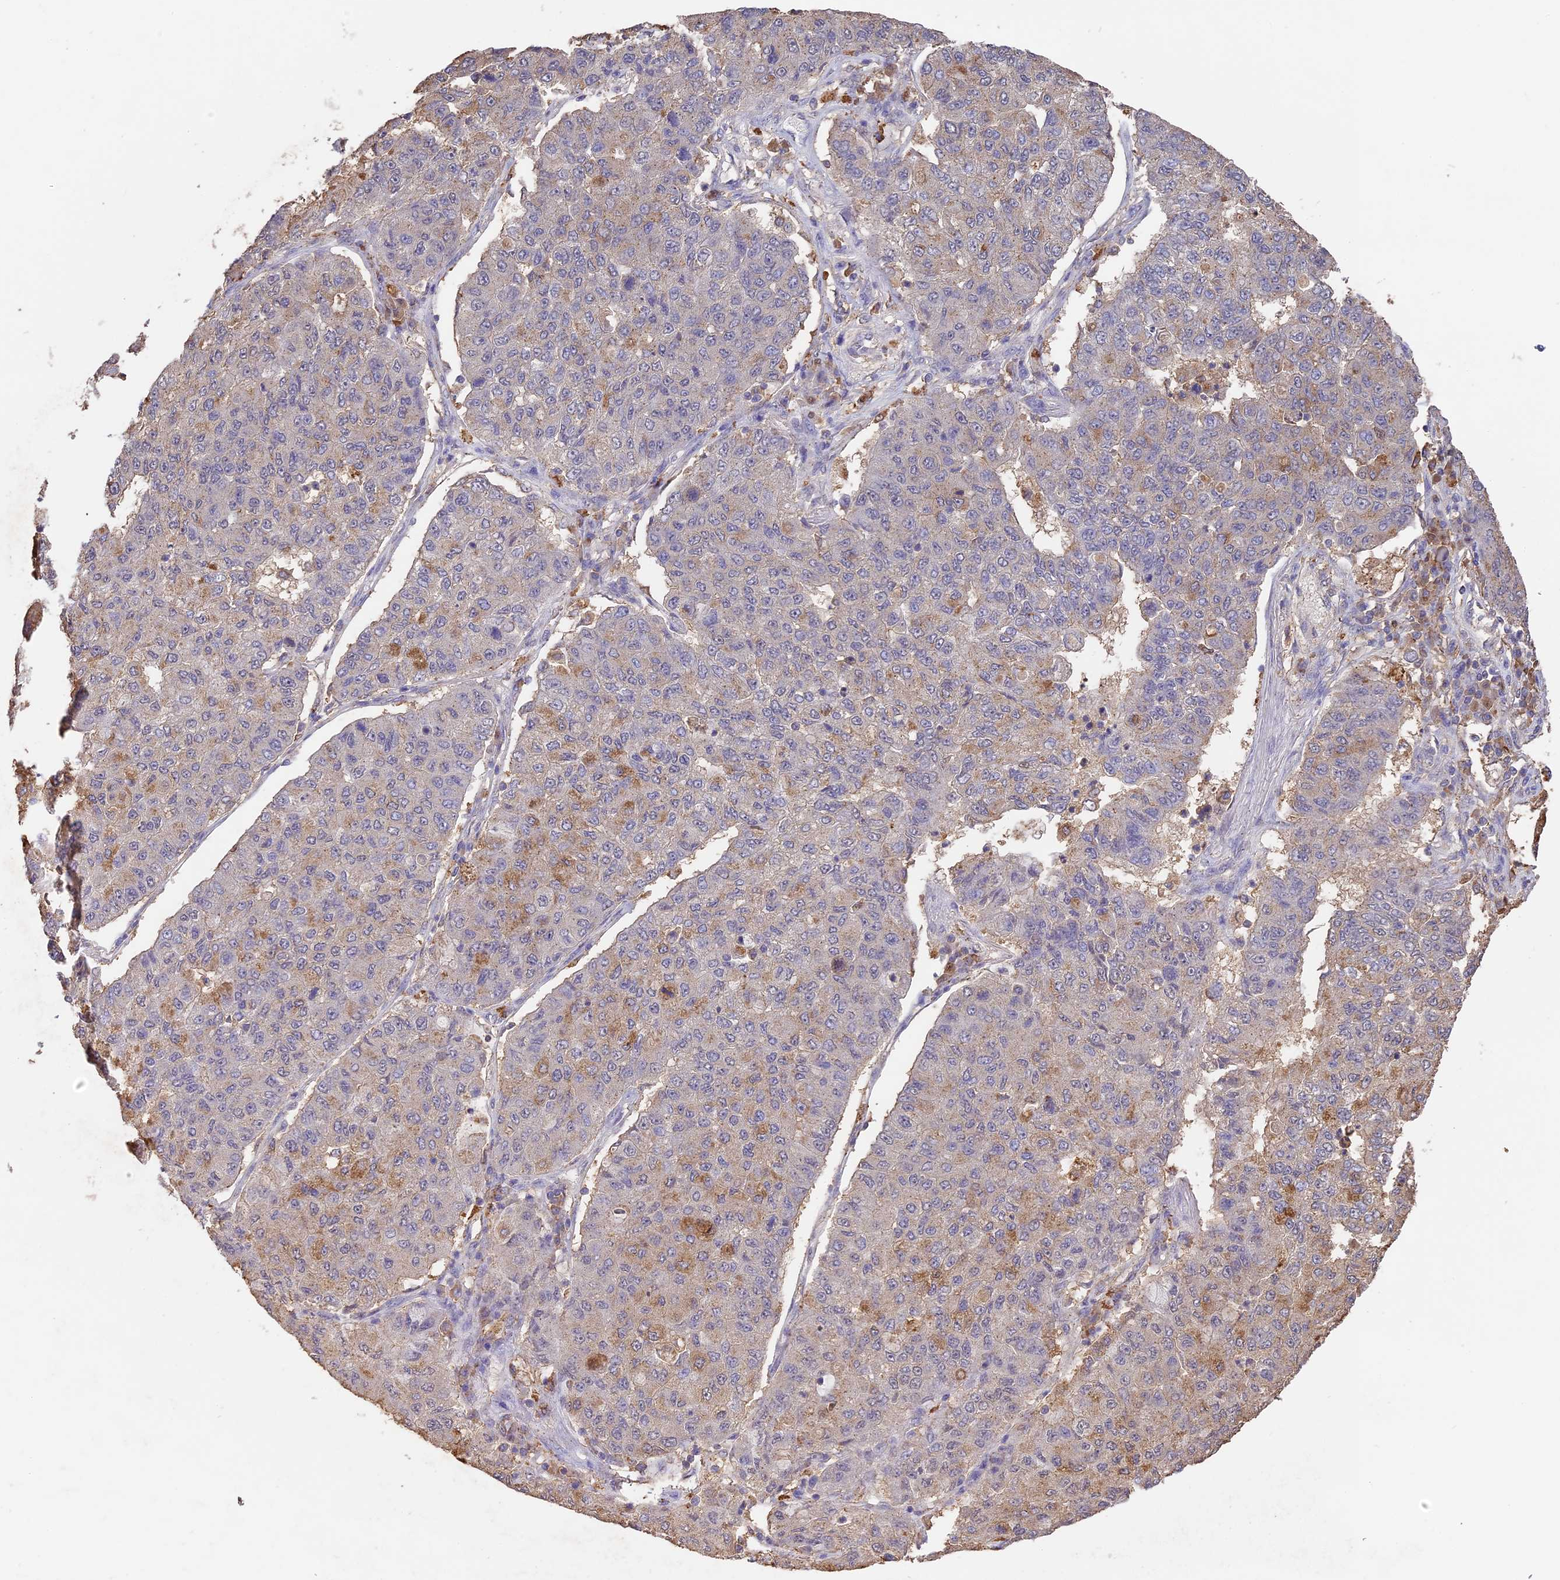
{"staining": {"intensity": "moderate", "quantity": "<25%", "location": "cytoplasmic/membranous"}, "tissue": "lung cancer", "cell_type": "Tumor cells", "image_type": "cancer", "snomed": [{"axis": "morphology", "description": "Squamous cell carcinoma, NOS"}, {"axis": "topography", "description": "Lung"}], "caption": "An IHC micrograph of tumor tissue is shown. Protein staining in brown labels moderate cytoplasmic/membranous positivity in lung squamous cell carcinoma within tumor cells.", "gene": "ARHGAP19", "patient": {"sex": "male", "age": 74}}